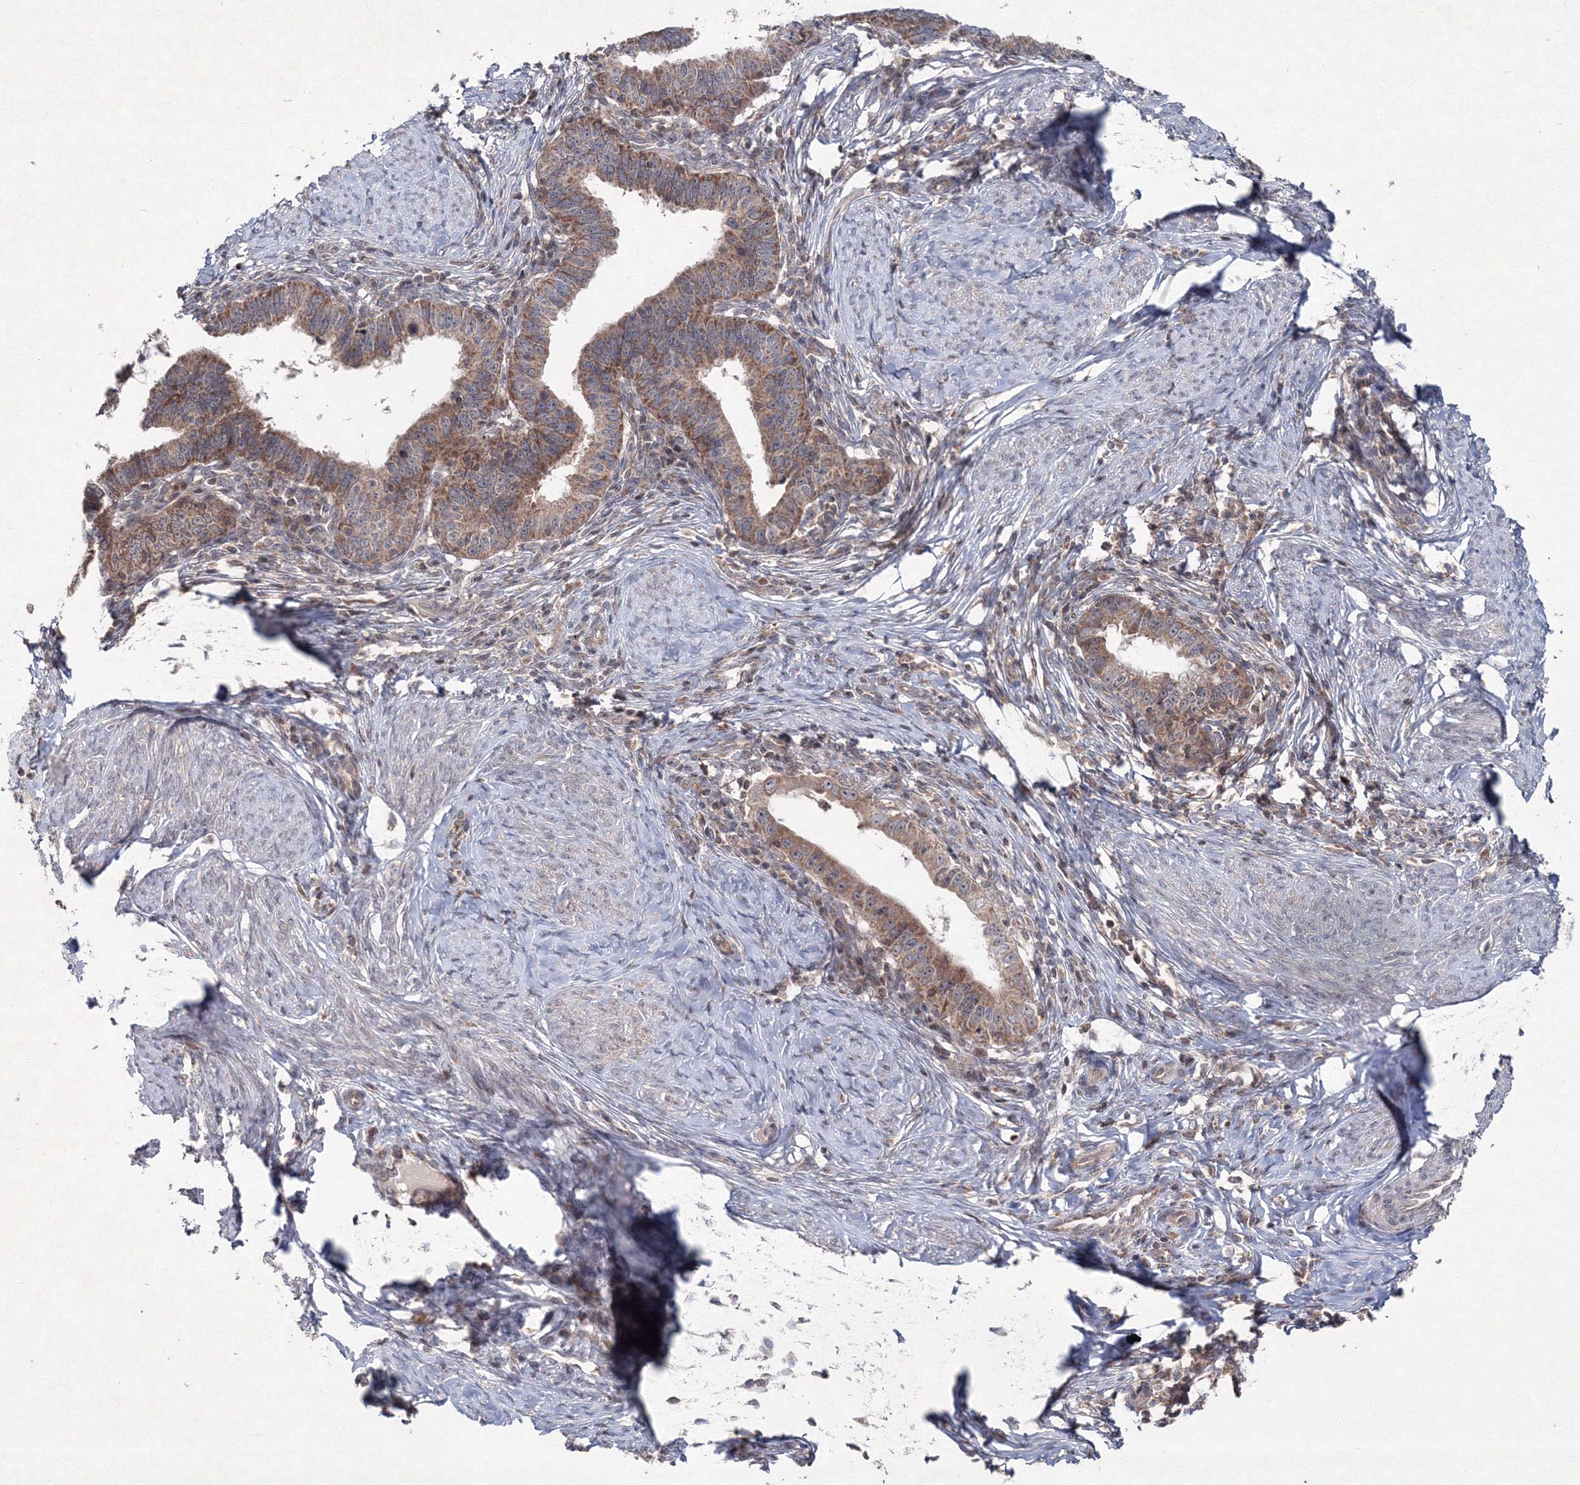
{"staining": {"intensity": "moderate", "quantity": ">75%", "location": "cytoplasmic/membranous"}, "tissue": "cervical cancer", "cell_type": "Tumor cells", "image_type": "cancer", "snomed": [{"axis": "morphology", "description": "Adenocarcinoma, NOS"}, {"axis": "topography", "description": "Cervix"}], "caption": "Moderate cytoplasmic/membranous expression is present in approximately >75% of tumor cells in cervical cancer (adenocarcinoma). (DAB IHC, brown staining for protein, blue staining for nuclei).", "gene": "MKRN2", "patient": {"sex": "female", "age": 36}}